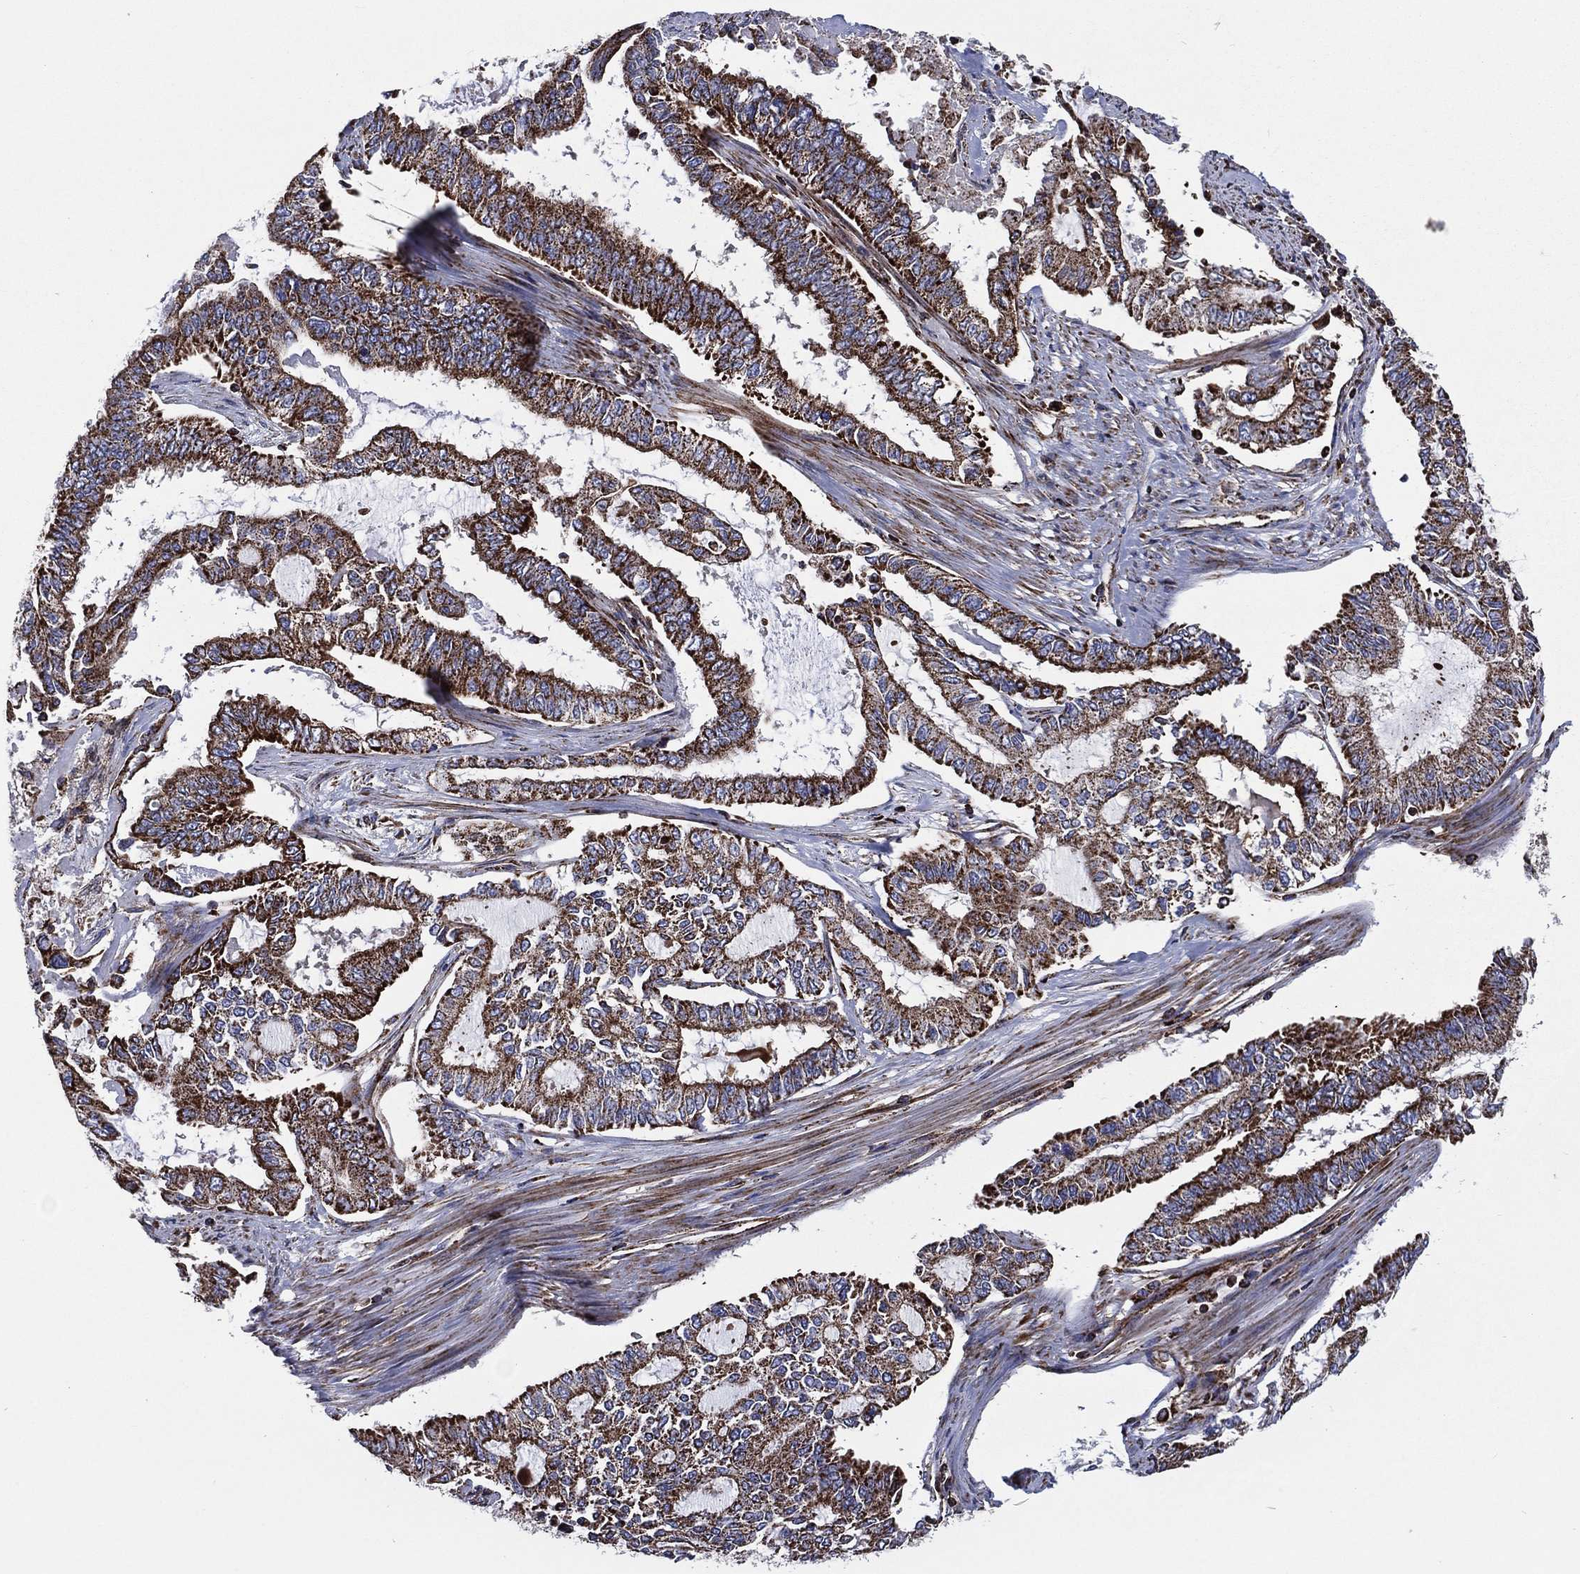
{"staining": {"intensity": "strong", "quantity": ">75%", "location": "cytoplasmic/membranous"}, "tissue": "endometrial cancer", "cell_type": "Tumor cells", "image_type": "cancer", "snomed": [{"axis": "morphology", "description": "Adenocarcinoma, NOS"}, {"axis": "topography", "description": "Uterus"}], "caption": "There is high levels of strong cytoplasmic/membranous positivity in tumor cells of endometrial cancer, as demonstrated by immunohistochemical staining (brown color).", "gene": "ANKRD37", "patient": {"sex": "female", "age": 59}}